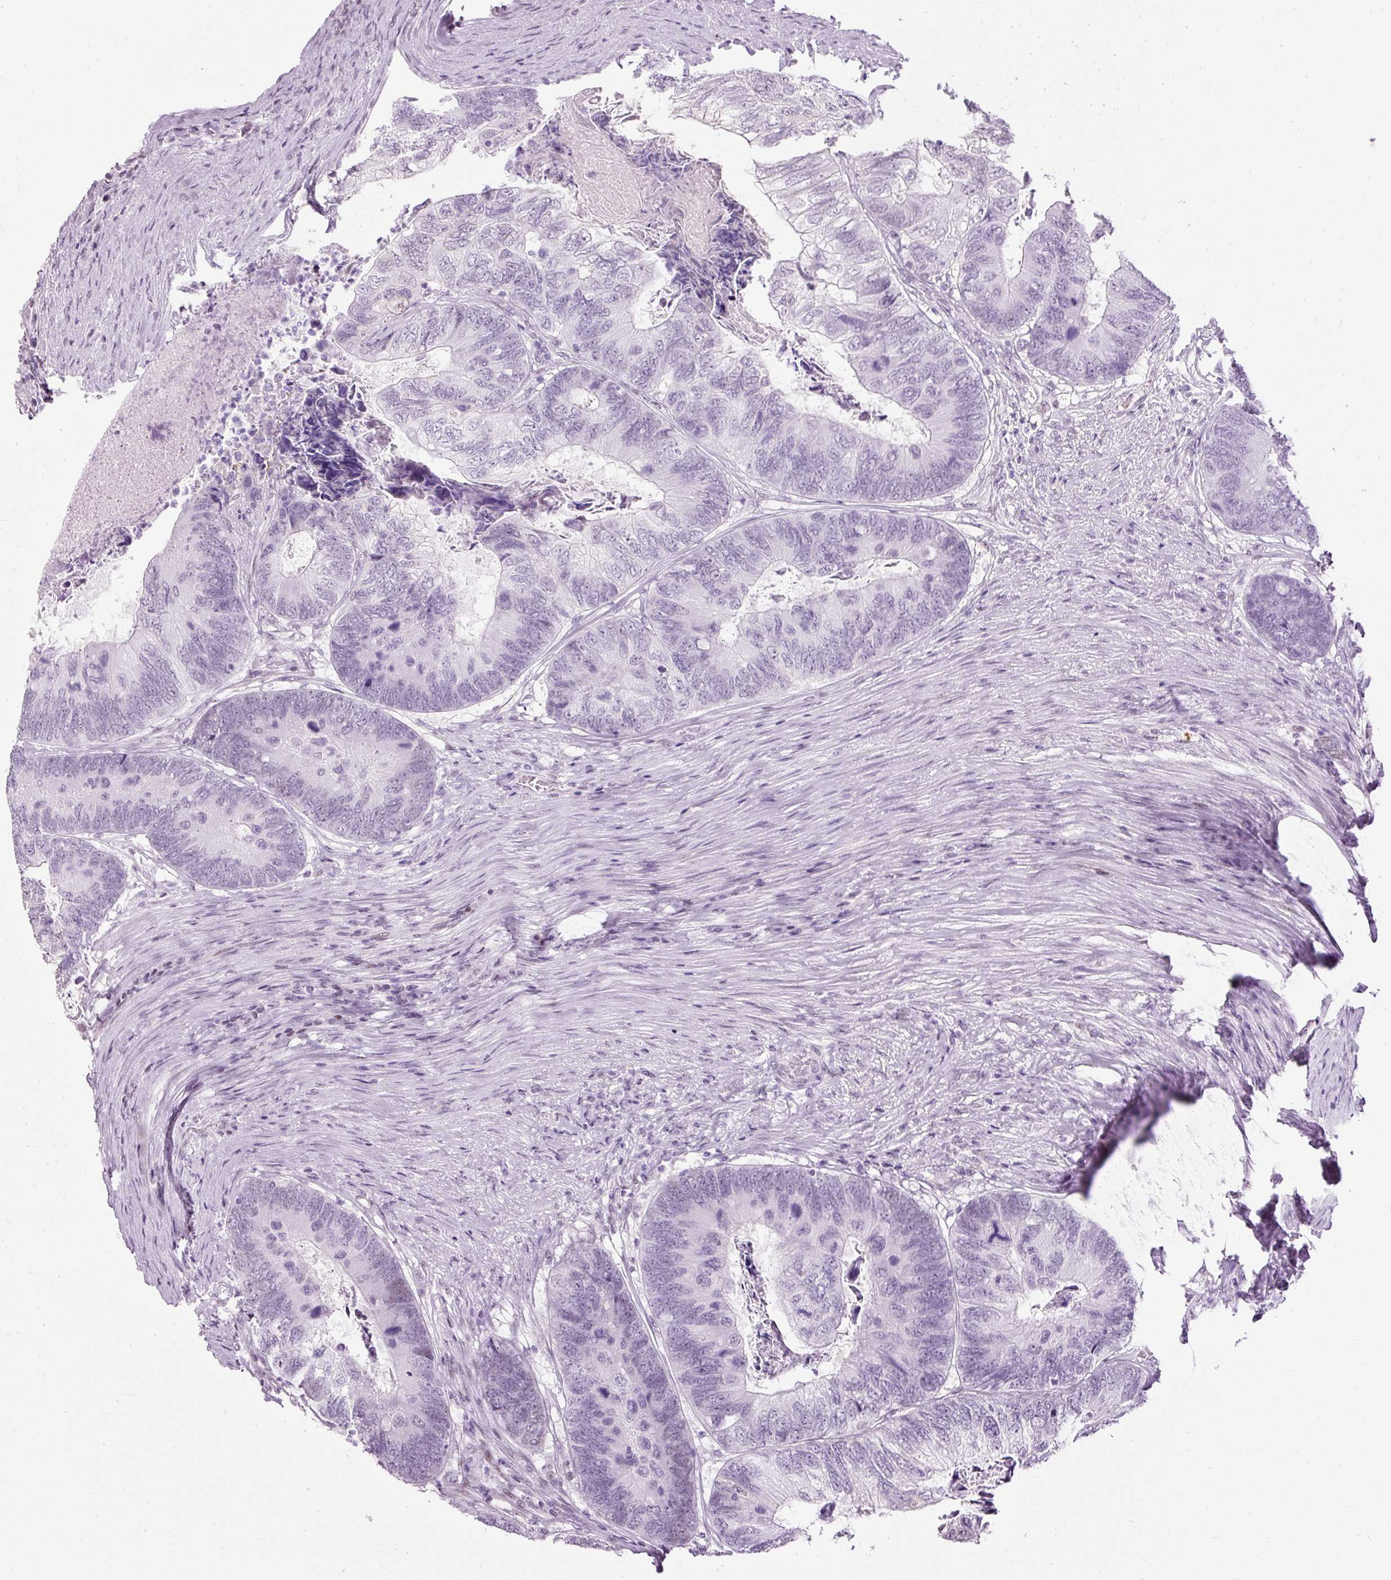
{"staining": {"intensity": "negative", "quantity": "none", "location": "none"}, "tissue": "colorectal cancer", "cell_type": "Tumor cells", "image_type": "cancer", "snomed": [{"axis": "morphology", "description": "Adenocarcinoma, NOS"}, {"axis": "topography", "description": "Colon"}], "caption": "Protein analysis of colorectal cancer shows no significant positivity in tumor cells.", "gene": "PDE6B", "patient": {"sex": "female", "age": 67}}